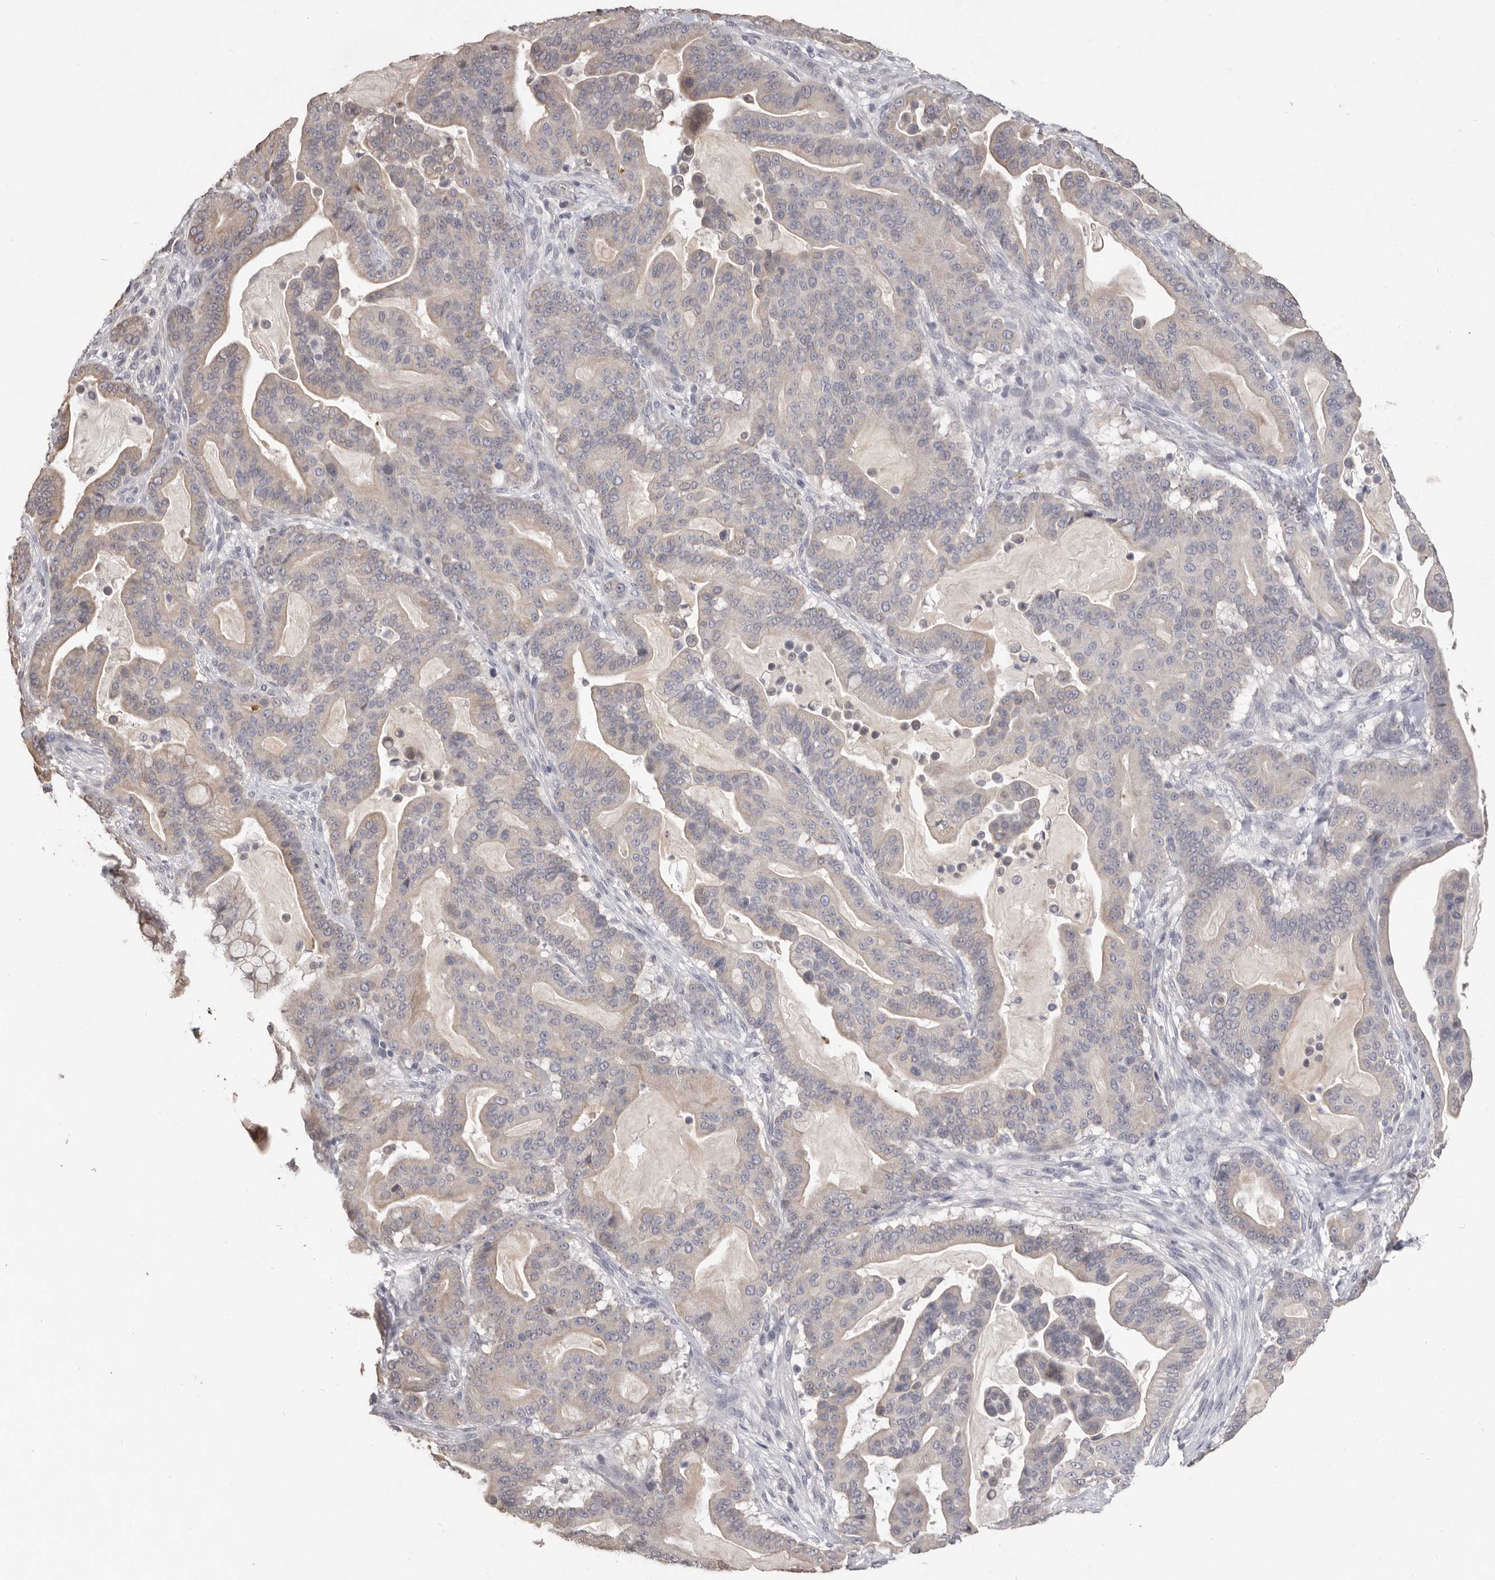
{"staining": {"intensity": "weak", "quantity": "<25%", "location": "cytoplasmic/membranous"}, "tissue": "pancreatic cancer", "cell_type": "Tumor cells", "image_type": "cancer", "snomed": [{"axis": "morphology", "description": "Adenocarcinoma, NOS"}, {"axis": "topography", "description": "Pancreas"}], "caption": "Human pancreatic cancer stained for a protein using immunohistochemistry (IHC) shows no positivity in tumor cells.", "gene": "ZYG11B", "patient": {"sex": "male", "age": 63}}